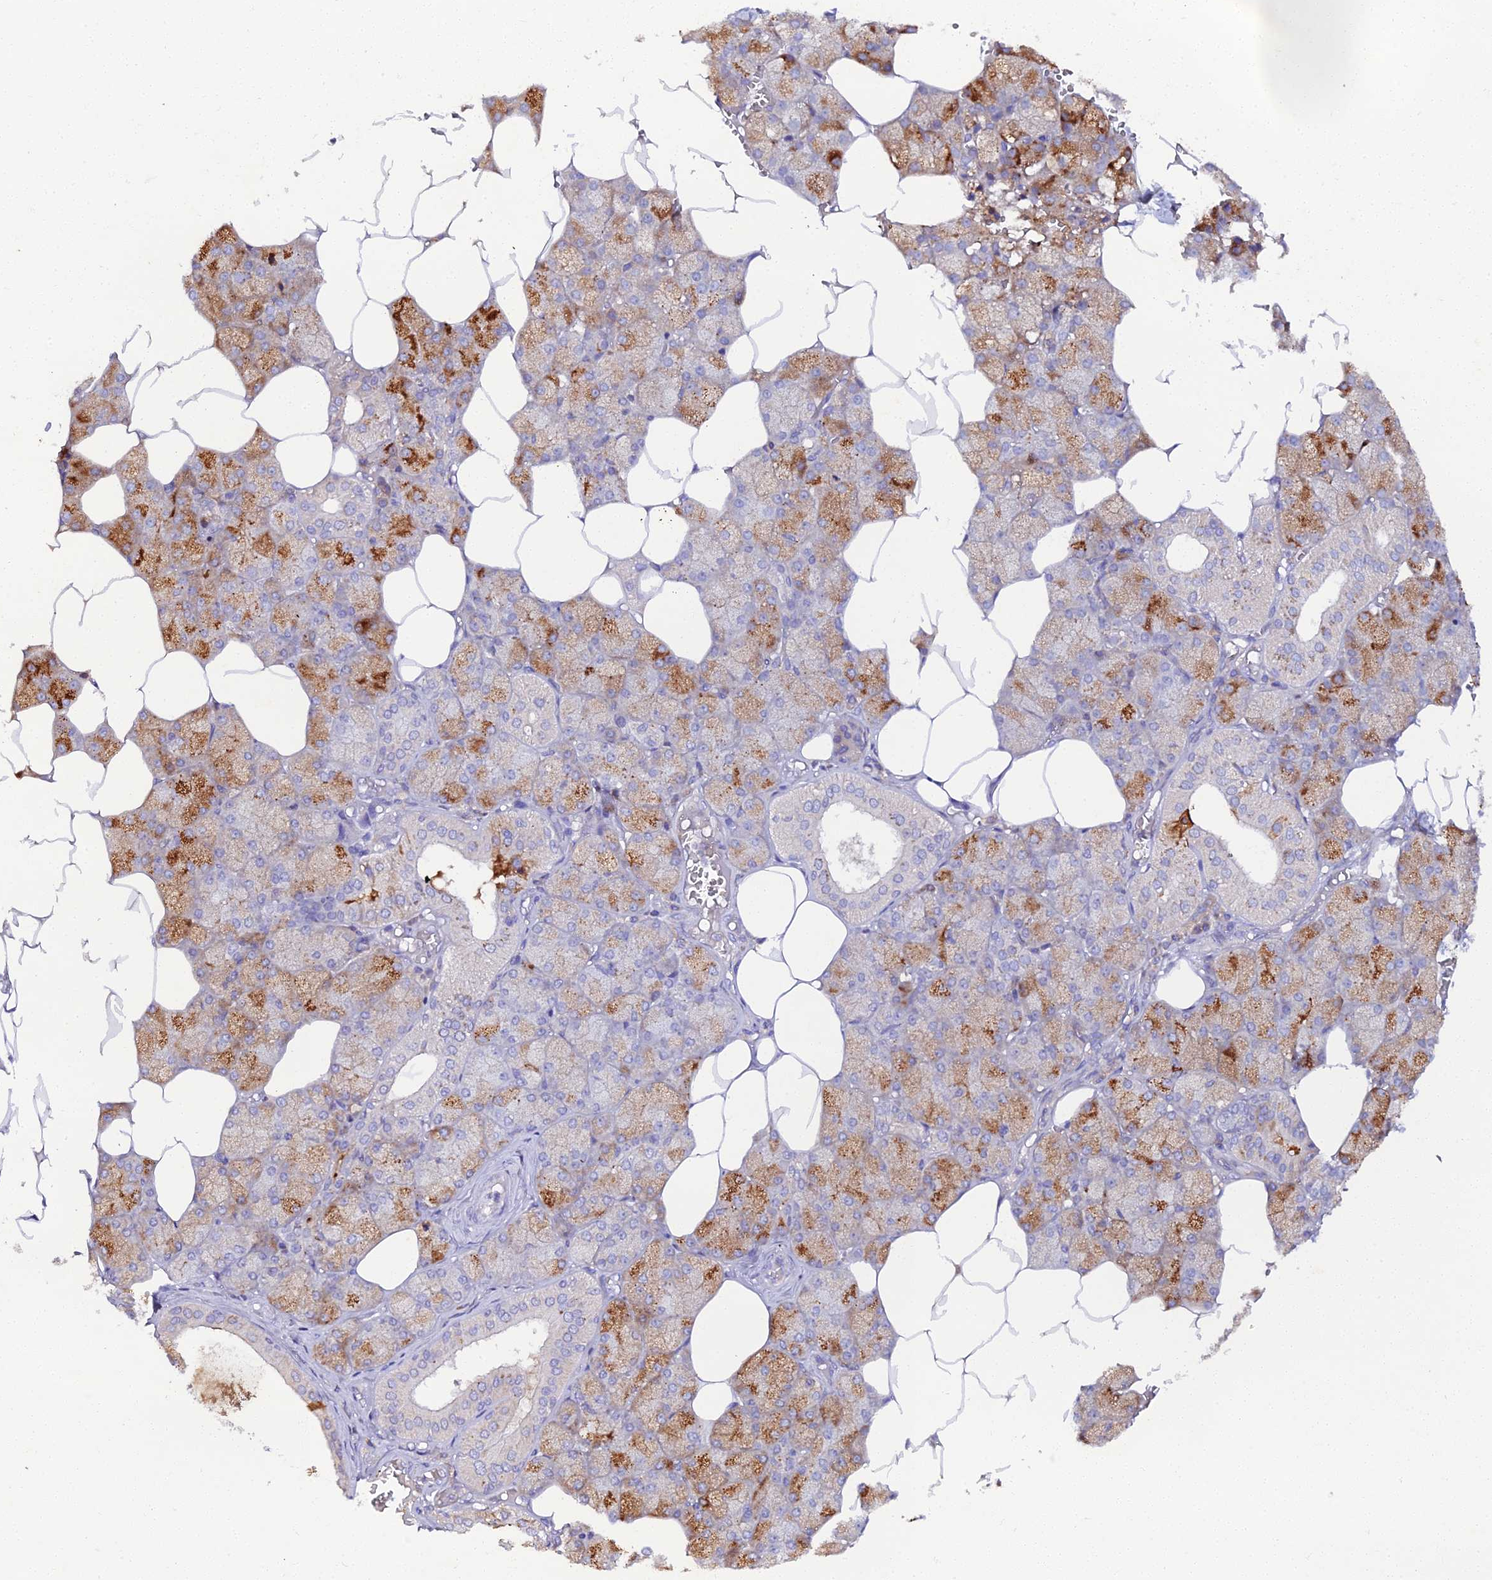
{"staining": {"intensity": "strong", "quantity": "25%-75%", "location": "cytoplasmic/membranous"}, "tissue": "salivary gland", "cell_type": "Glandular cells", "image_type": "normal", "snomed": [{"axis": "morphology", "description": "Normal tissue, NOS"}, {"axis": "topography", "description": "Salivary gland"}], "caption": "Salivary gland was stained to show a protein in brown. There is high levels of strong cytoplasmic/membranous staining in approximately 25%-75% of glandular cells. The staining was performed using DAB (3,3'-diaminobenzidine), with brown indicating positive protein expression. Nuclei are stained blue with hematoxylin.", "gene": "SCX", "patient": {"sex": "male", "age": 62}}